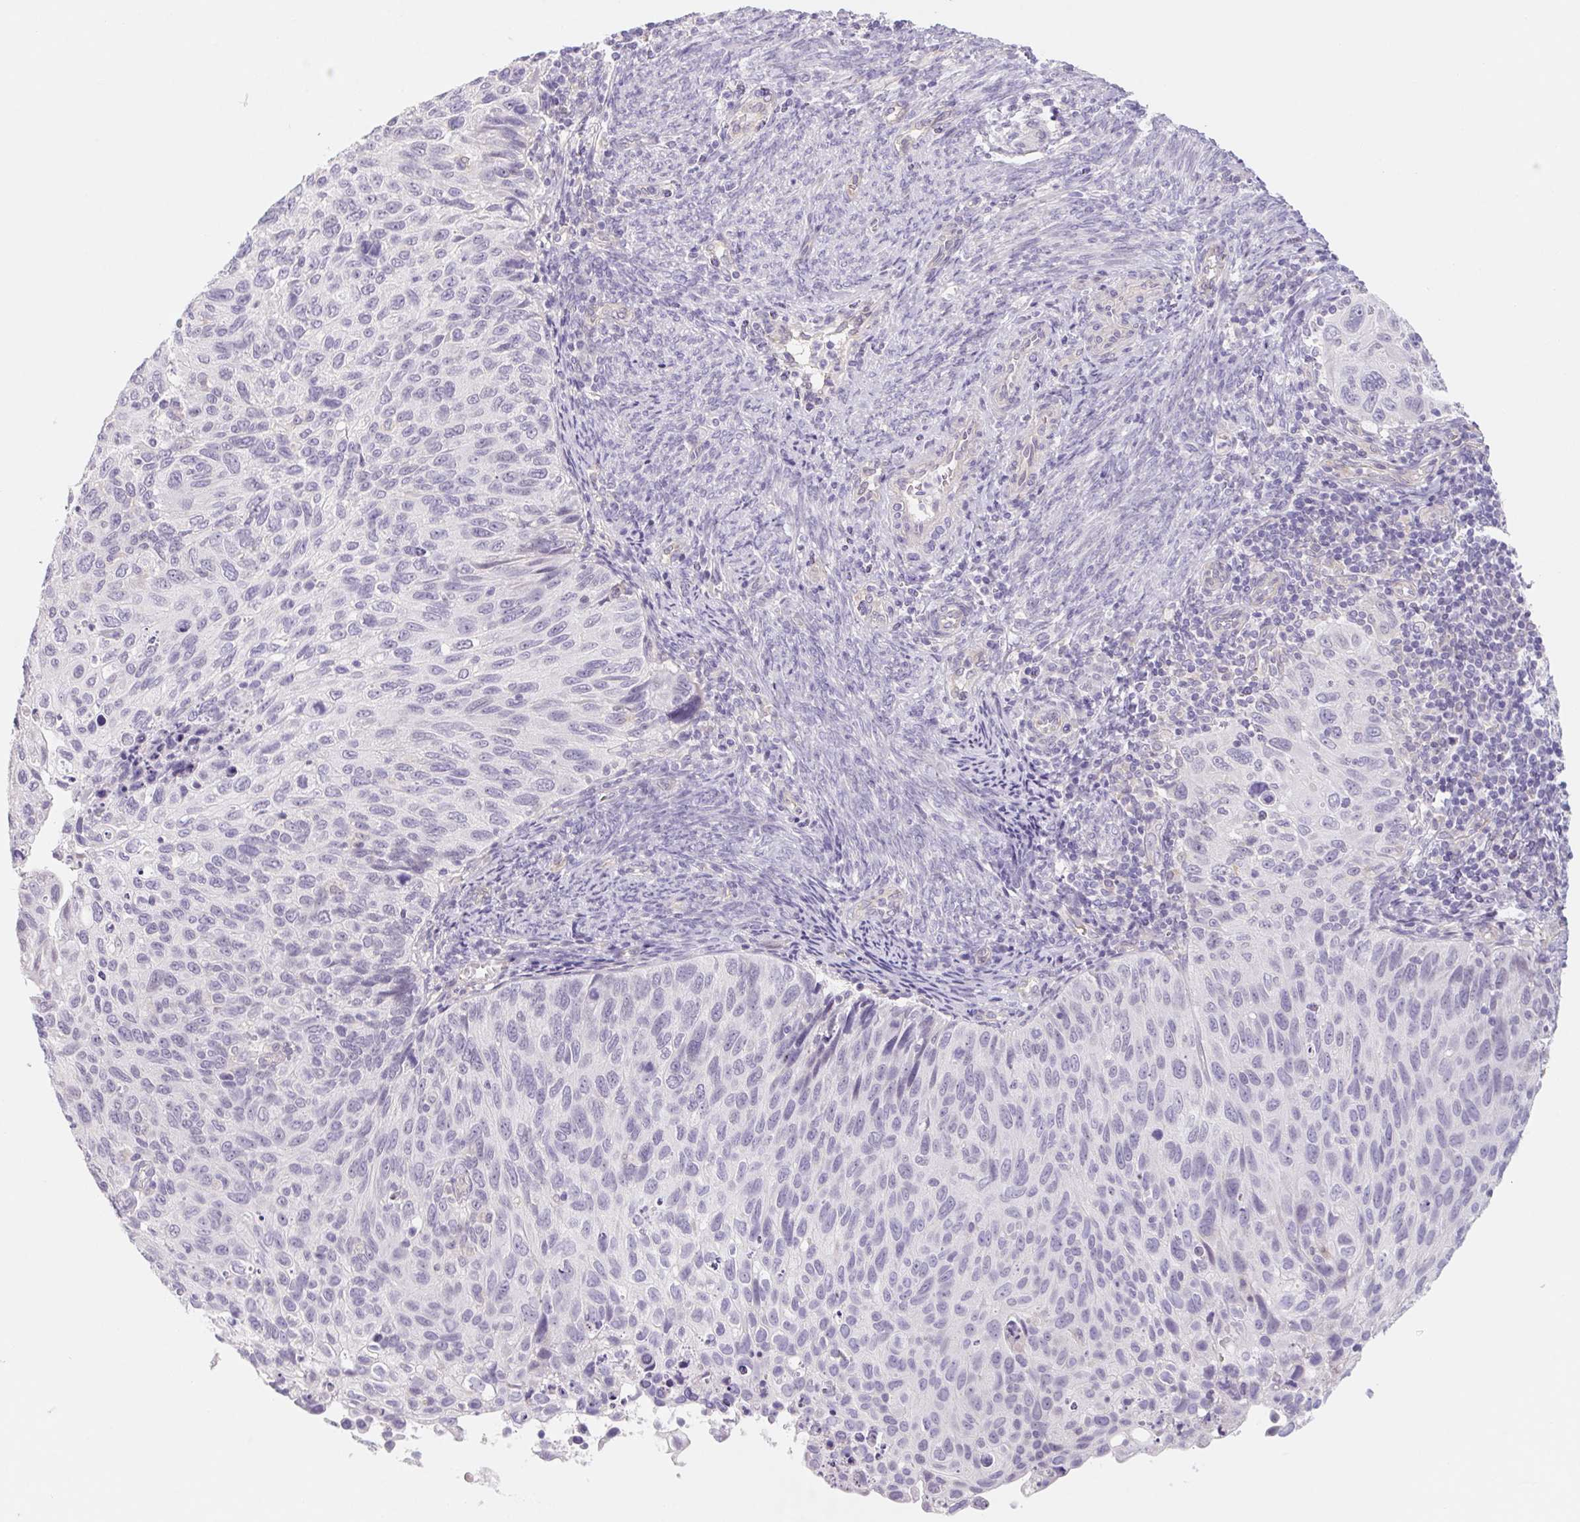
{"staining": {"intensity": "negative", "quantity": "none", "location": "none"}, "tissue": "cervical cancer", "cell_type": "Tumor cells", "image_type": "cancer", "snomed": [{"axis": "morphology", "description": "Squamous cell carcinoma, NOS"}, {"axis": "topography", "description": "Cervix"}], "caption": "The IHC image has no significant positivity in tumor cells of squamous cell carcinoma (cervical) tissue.", "gene": "CTNND2", "patient": {"sex": "female", "age": 70}}